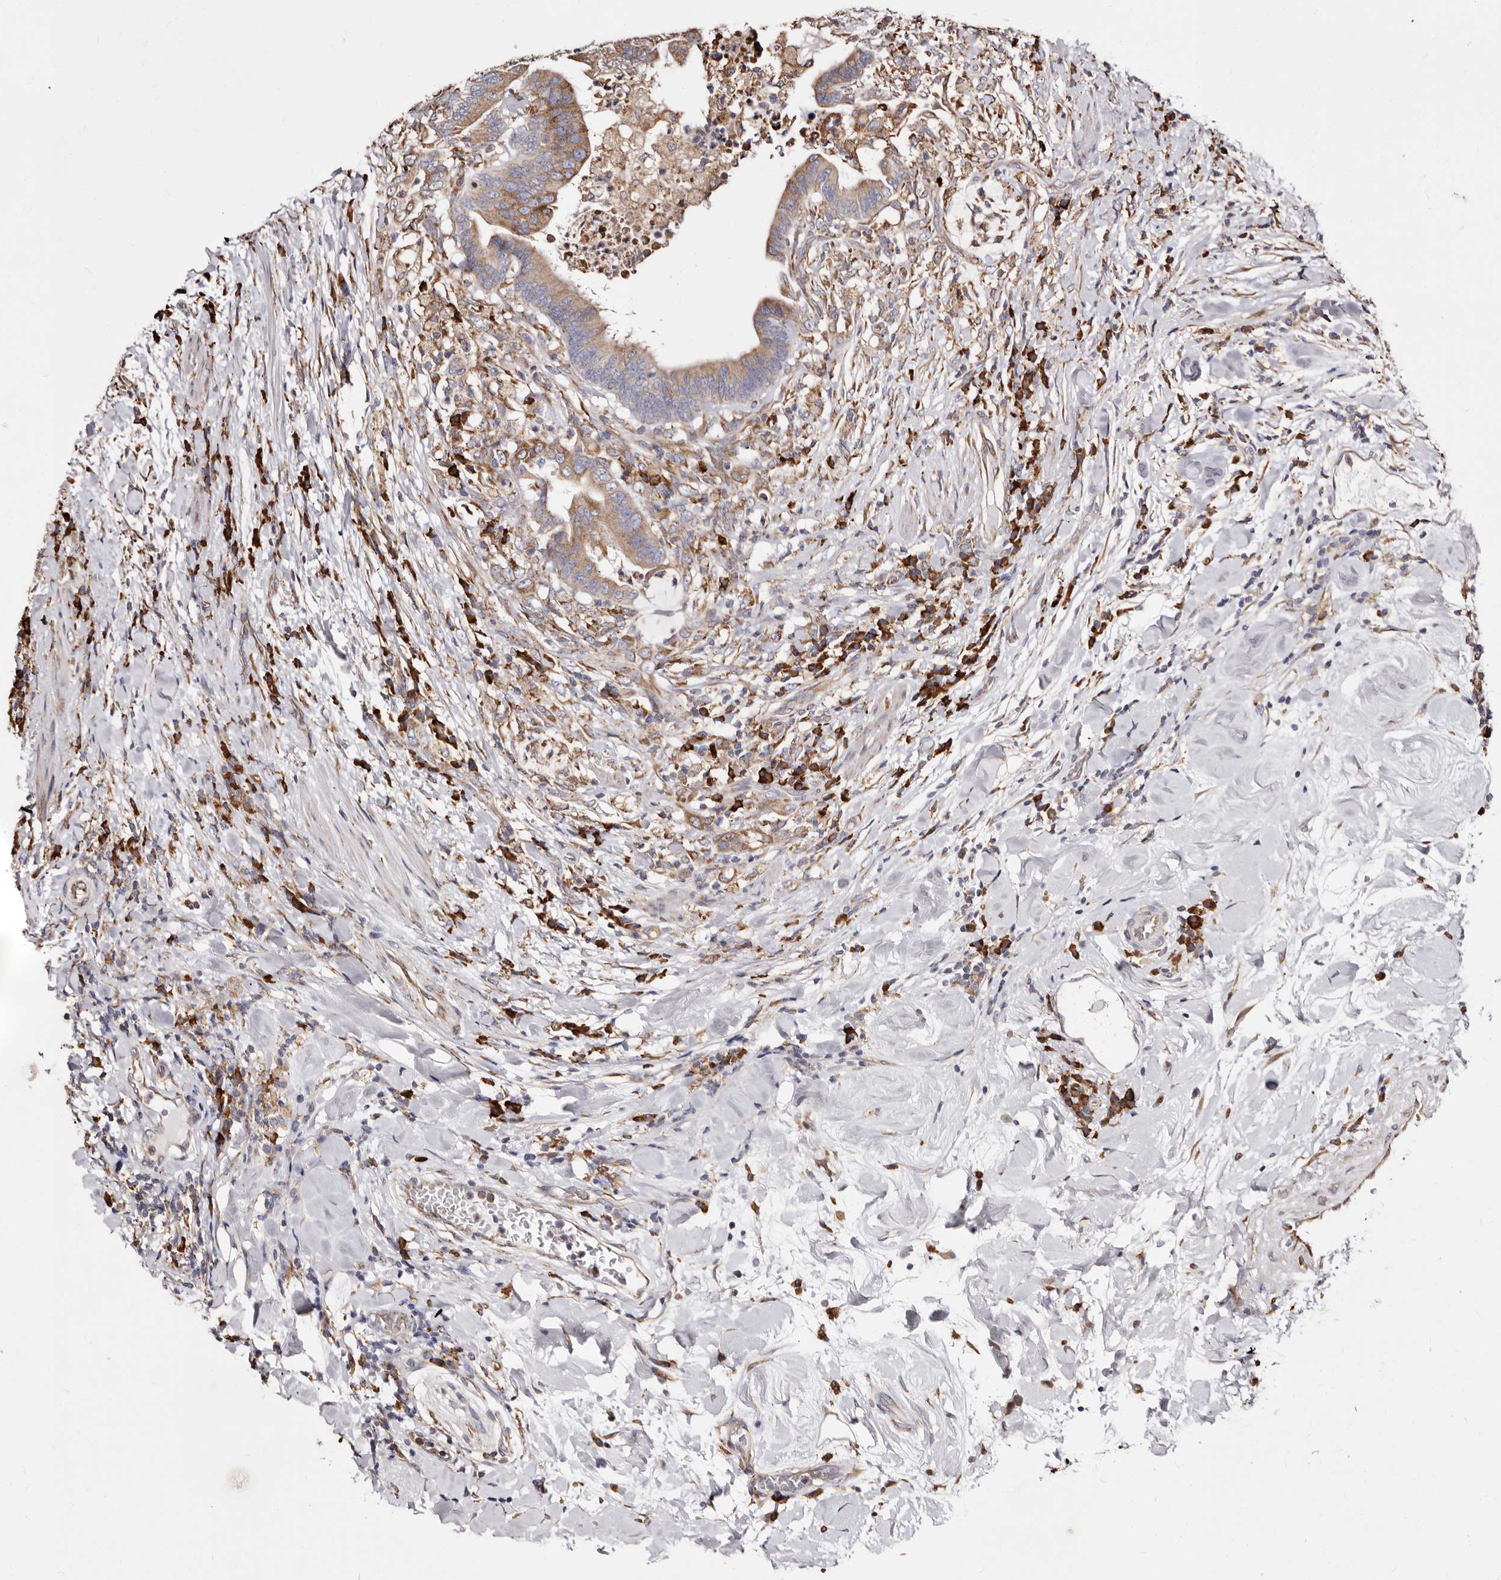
{"staining": {"intensity": "moderate", "quantity": ">75%", "location": "cytoplasmic/membranous"}, "tissue": "colorectal cancer", "cell_type": "Tumor cells", "image_type": "cancer", "snomed": [{"axis": "morphology", "description": "Adenocarcinoma, NOS"}, {"axis": "topography", "description": "Colon"}], "caption": "This is a histology image of immunohistochemistry (IHC) staining of colorectal adenocarcinoma, which shows moderate positivity in the cytoplasmic/membranous of tumor cells.", "gene": "ACBD6", "patient": {"sex": "female", "age": 66}}